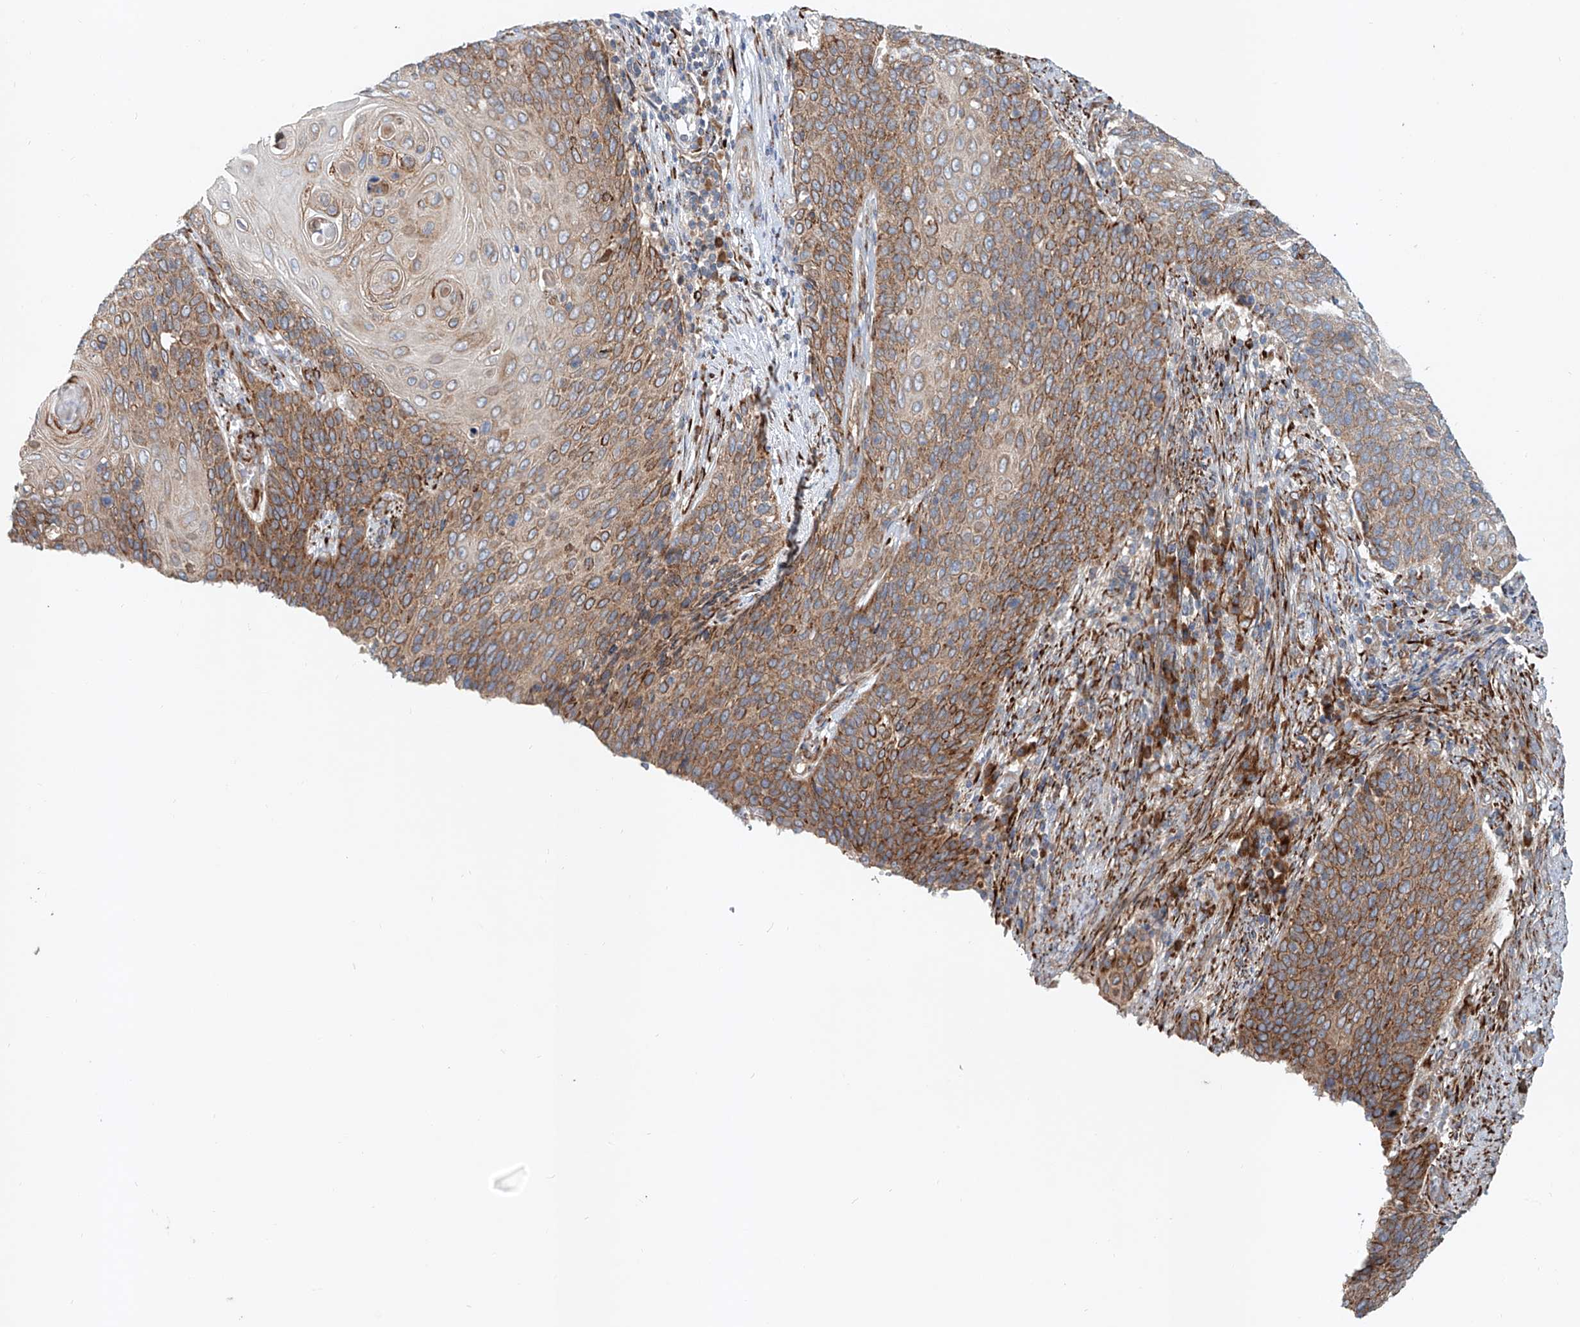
{"staining": {"intensity": "moderate", "quantity": ">75%", "location": "cytoplasmic/membranous"}, "tissue": "cervical cancer", "cell_type": "Tumor cells", "image_type": "cancer", "snomed": [{"axis": "morphology", "description": "Squamous cell carcinoma, NOS"}, {"axis": "topography", "description": "Cervix"}], "caption": "Cervical cancer (squamous cell carcinoma) stained with a protein marker shows moderate staining in tumor cells.", "gene": "SNAP29", "patient": {"sex": "female", "age": 39}}